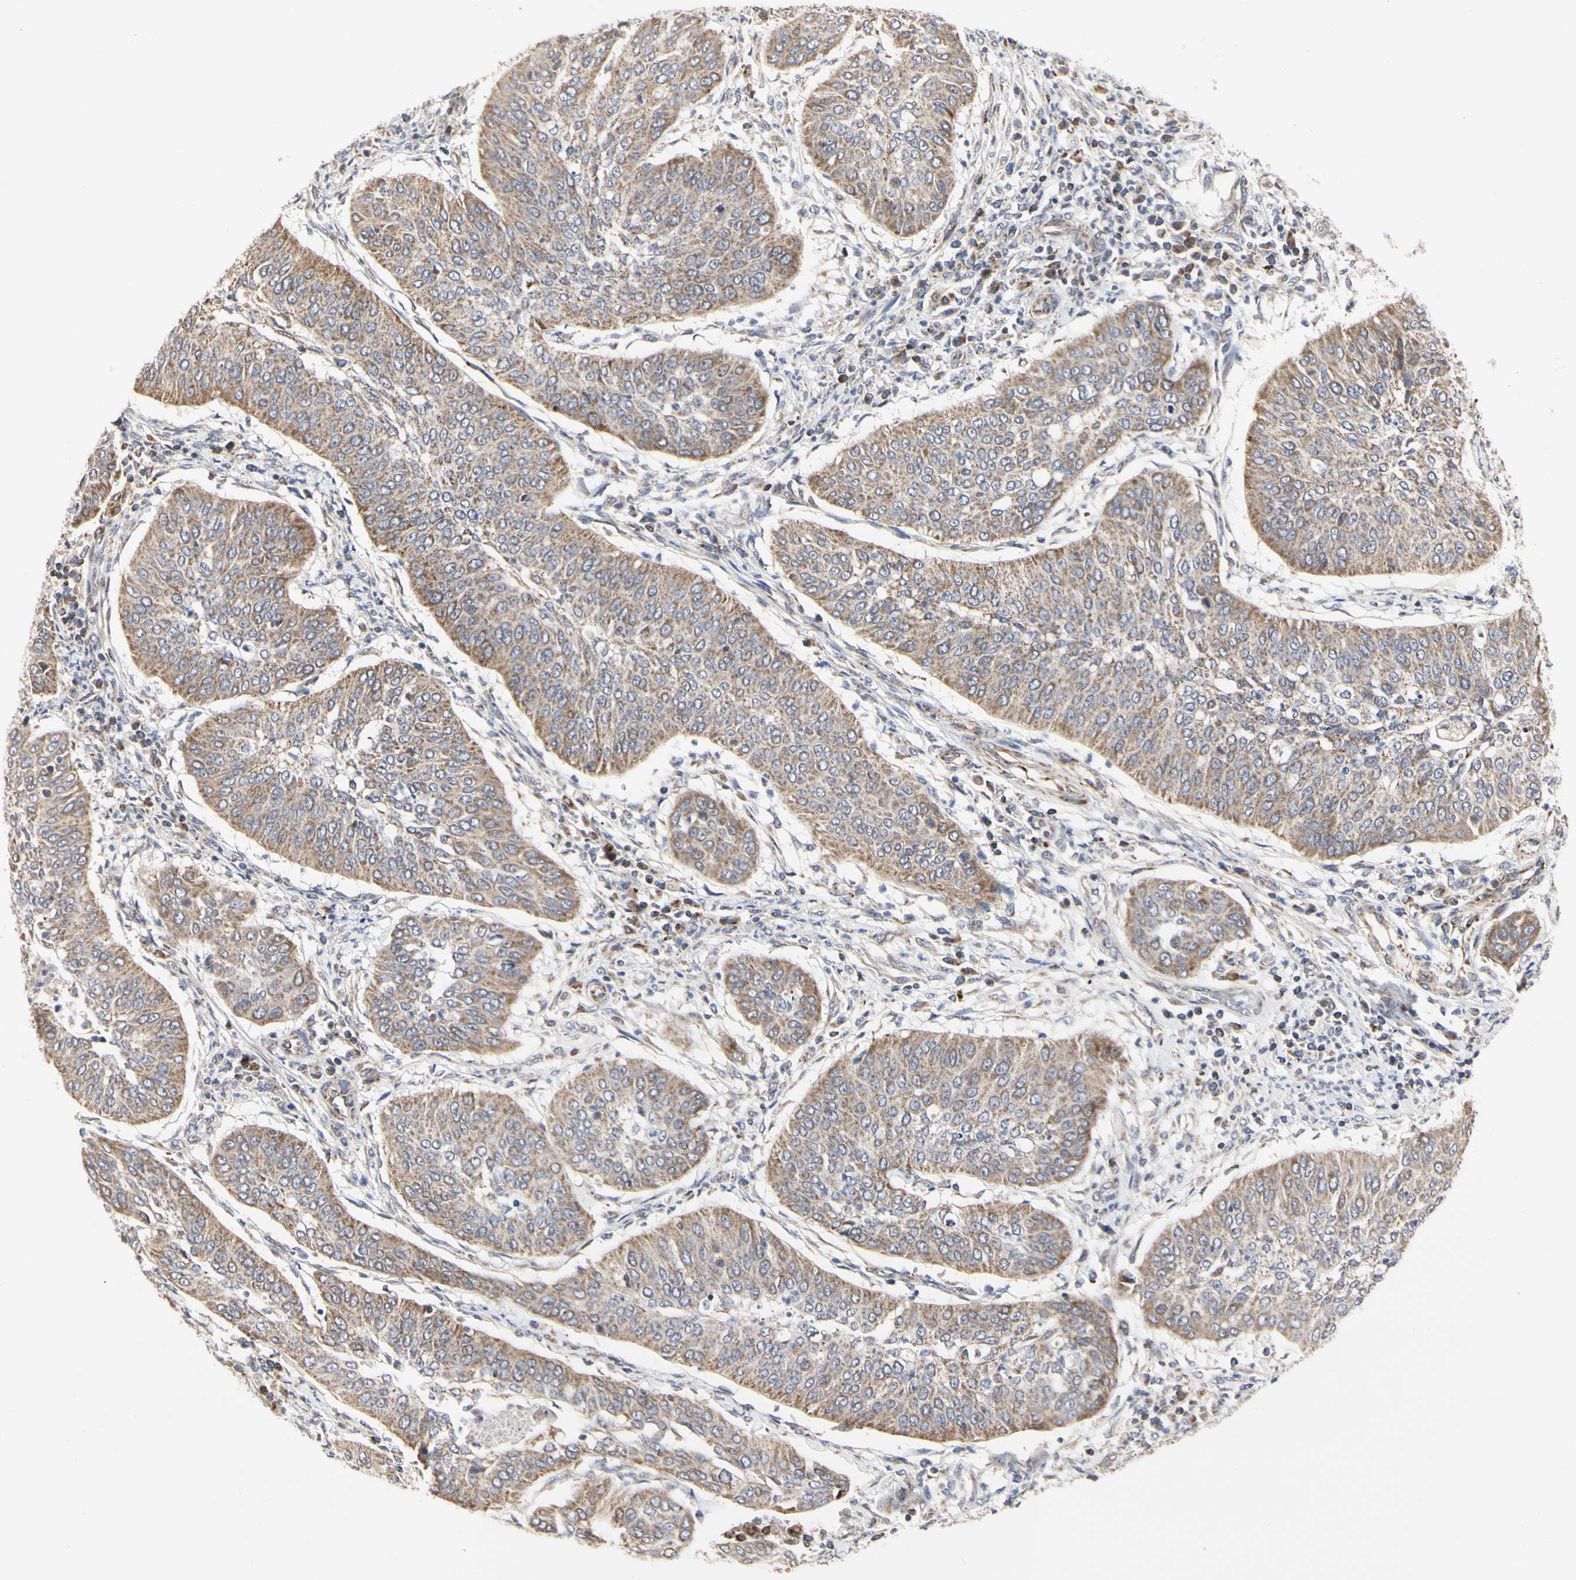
{"staining": {"intensity": "moderate", "quantity": ">75%", "location": "cytoplasmic/membranous"}, "tissue": "cervical cancer", "cell_type": "Tumor cells", "image_type": "cancer", "snomed": [{"axis": "morphology", "description": "Normal tissue, NOS"}, {"axis": "morphology", "description": "Squamous cell carcinoma, NOS"}, {"axis": "topography", "description": "Cervix"}], "caption": "Immunohistochemistry image of human squamous cell carcinoma (cervical) stained for a protein (brown), which exhibits medium levels of moderate cytoplasmic/membranous positivity in about >75% of tumor cells.", "gene": "TSKU", "patient": {"sex": "female", "age": 39}}